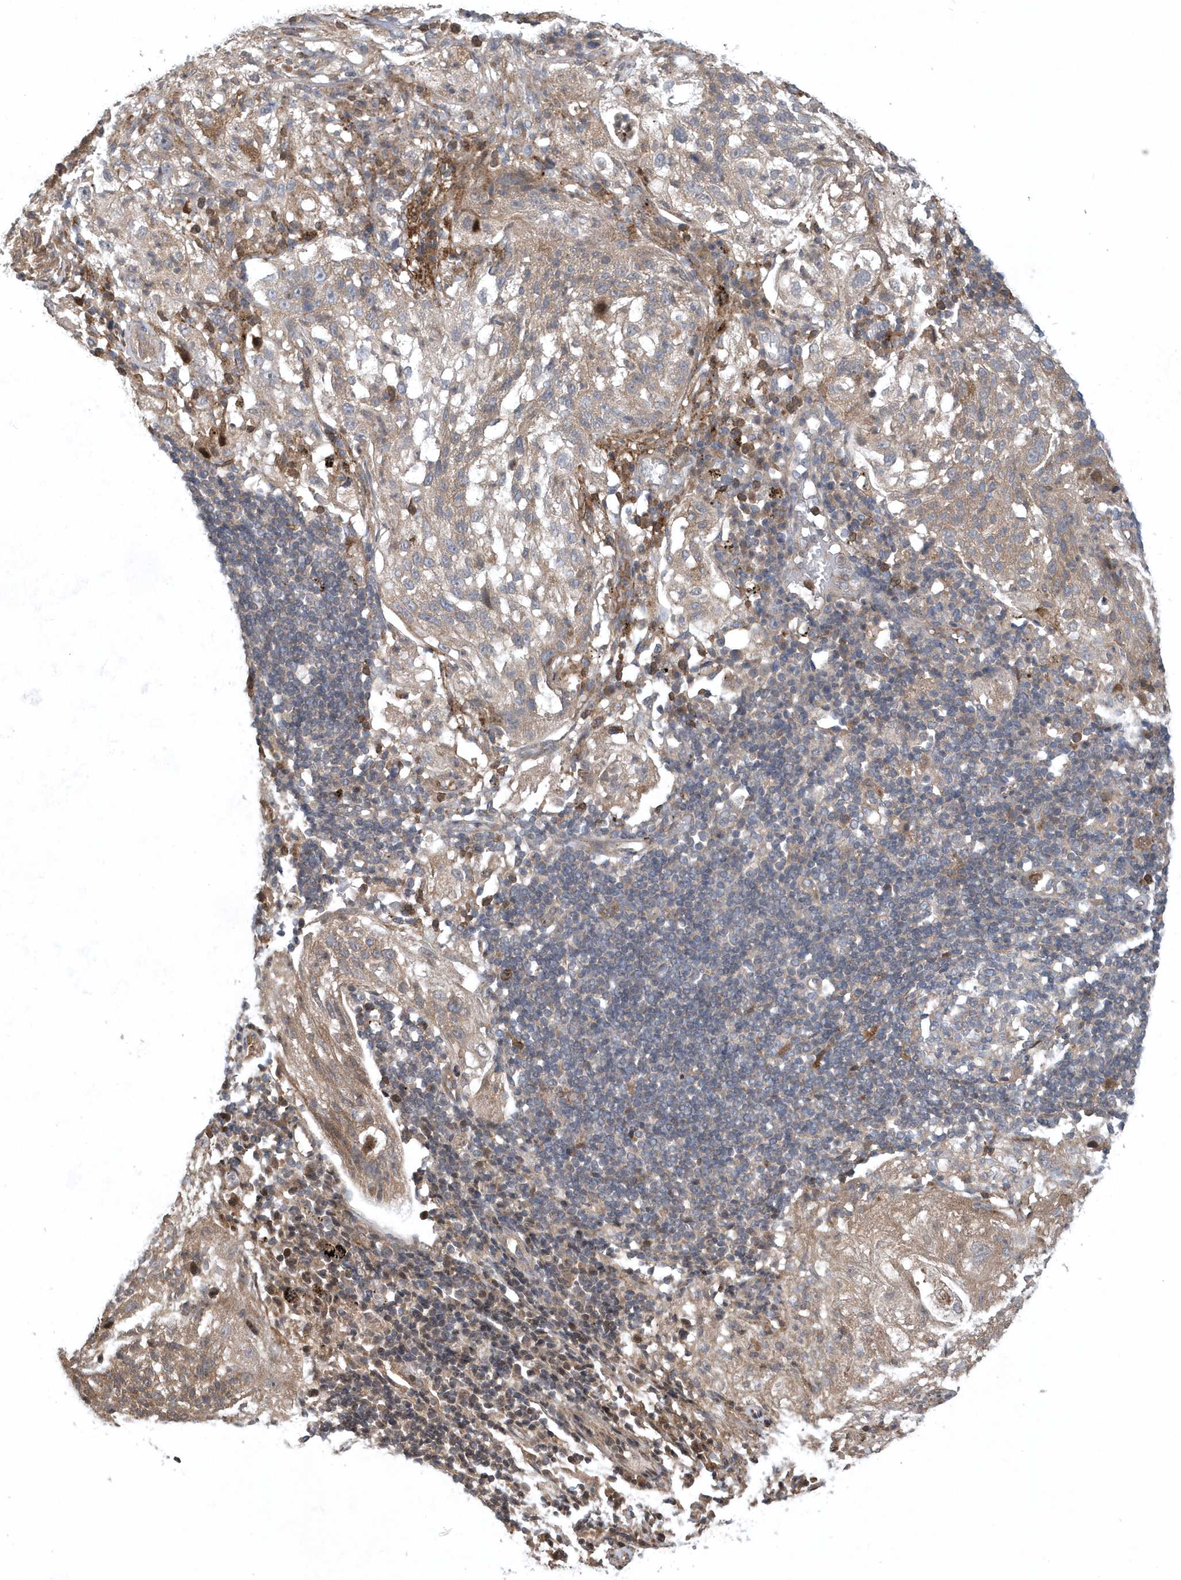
{"staining": {"intensity": "weak", "quantity": ">75%", "location": "cytoplasmic/membranous"}, "tissue": "lung cancer", "cell_type": "Tumor cells", "image_type": "cancer", "snomed": [{"axis": "morphology", "description": "Inflammation, NOS"}, {"axis": "morphology", "description": "Squamous cell carcinoma, NOS"}, {"axis": "topography", "description": "Lymph node"}, {"axis": "topography", "description": "Soft tissue"}, {"axis": "topography", "description": "Lung"}], "caption": "Brown immunohistochemical staining in human squamous cell carcinoma (lung) exhibits weak cytoplasmic/membranous expression in about >75% of tumor cells.", "gene": "HMGCS1", "patient": {"sex": "male", "age": 66}}